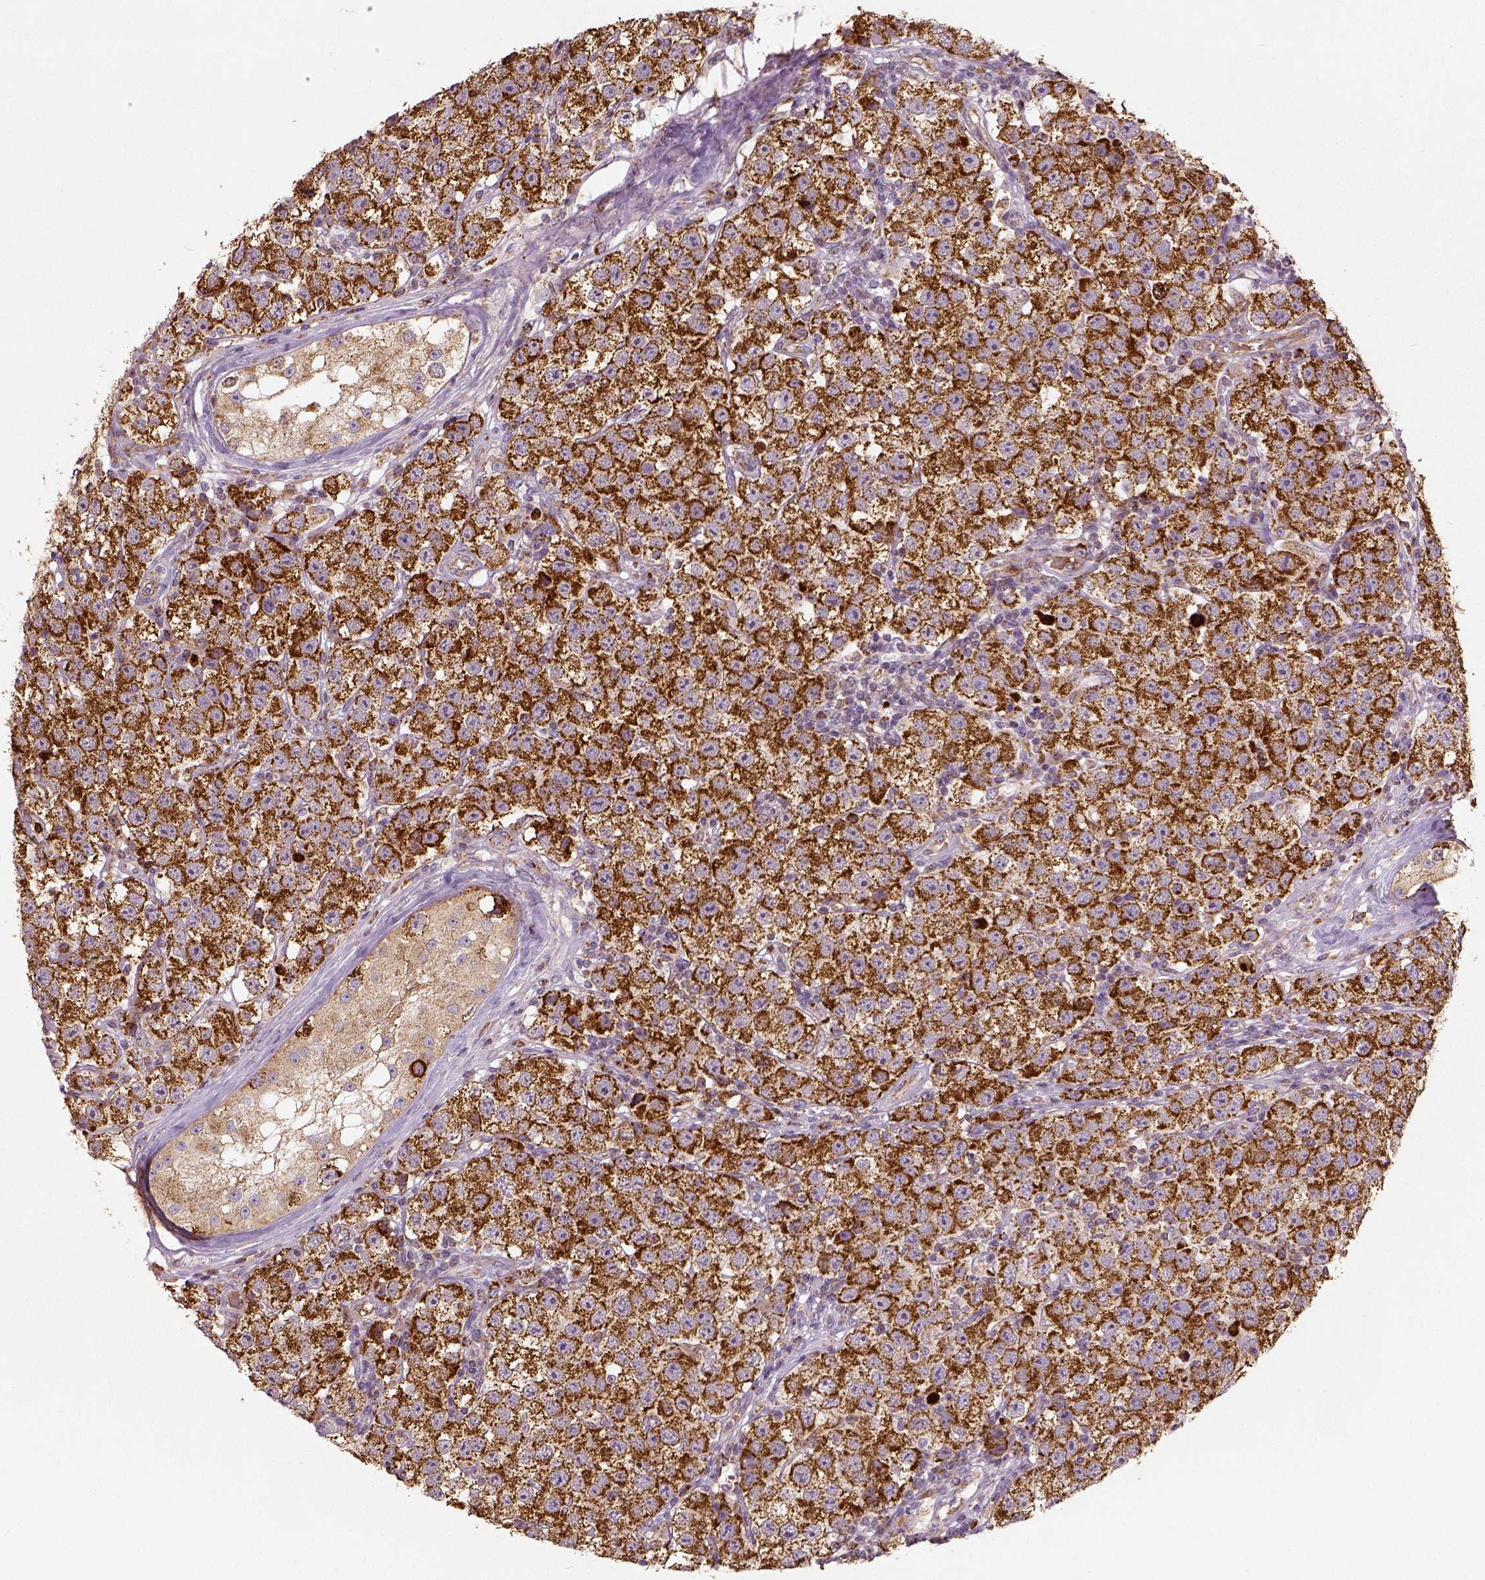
{"staining": {"intensity": "strong", "quantity": ">75%", "location": "cytoplasmic/membranous"}, "tissue": "testis cancer", "cell_type": "Tumor cells", "image_type": "cancer", "snomed": [{"axis": "morphology", "description": "Seminoma, NOS"}, {"axis": "topography", "description": "Testis"}], "caption": "The immunohistochemical stain labels strong cytoplasmic/membranous expression in tumor cells of testis seminoma tissue.", "gene": "PGAM5", "patient": {"sex": "male", "age": 34}}